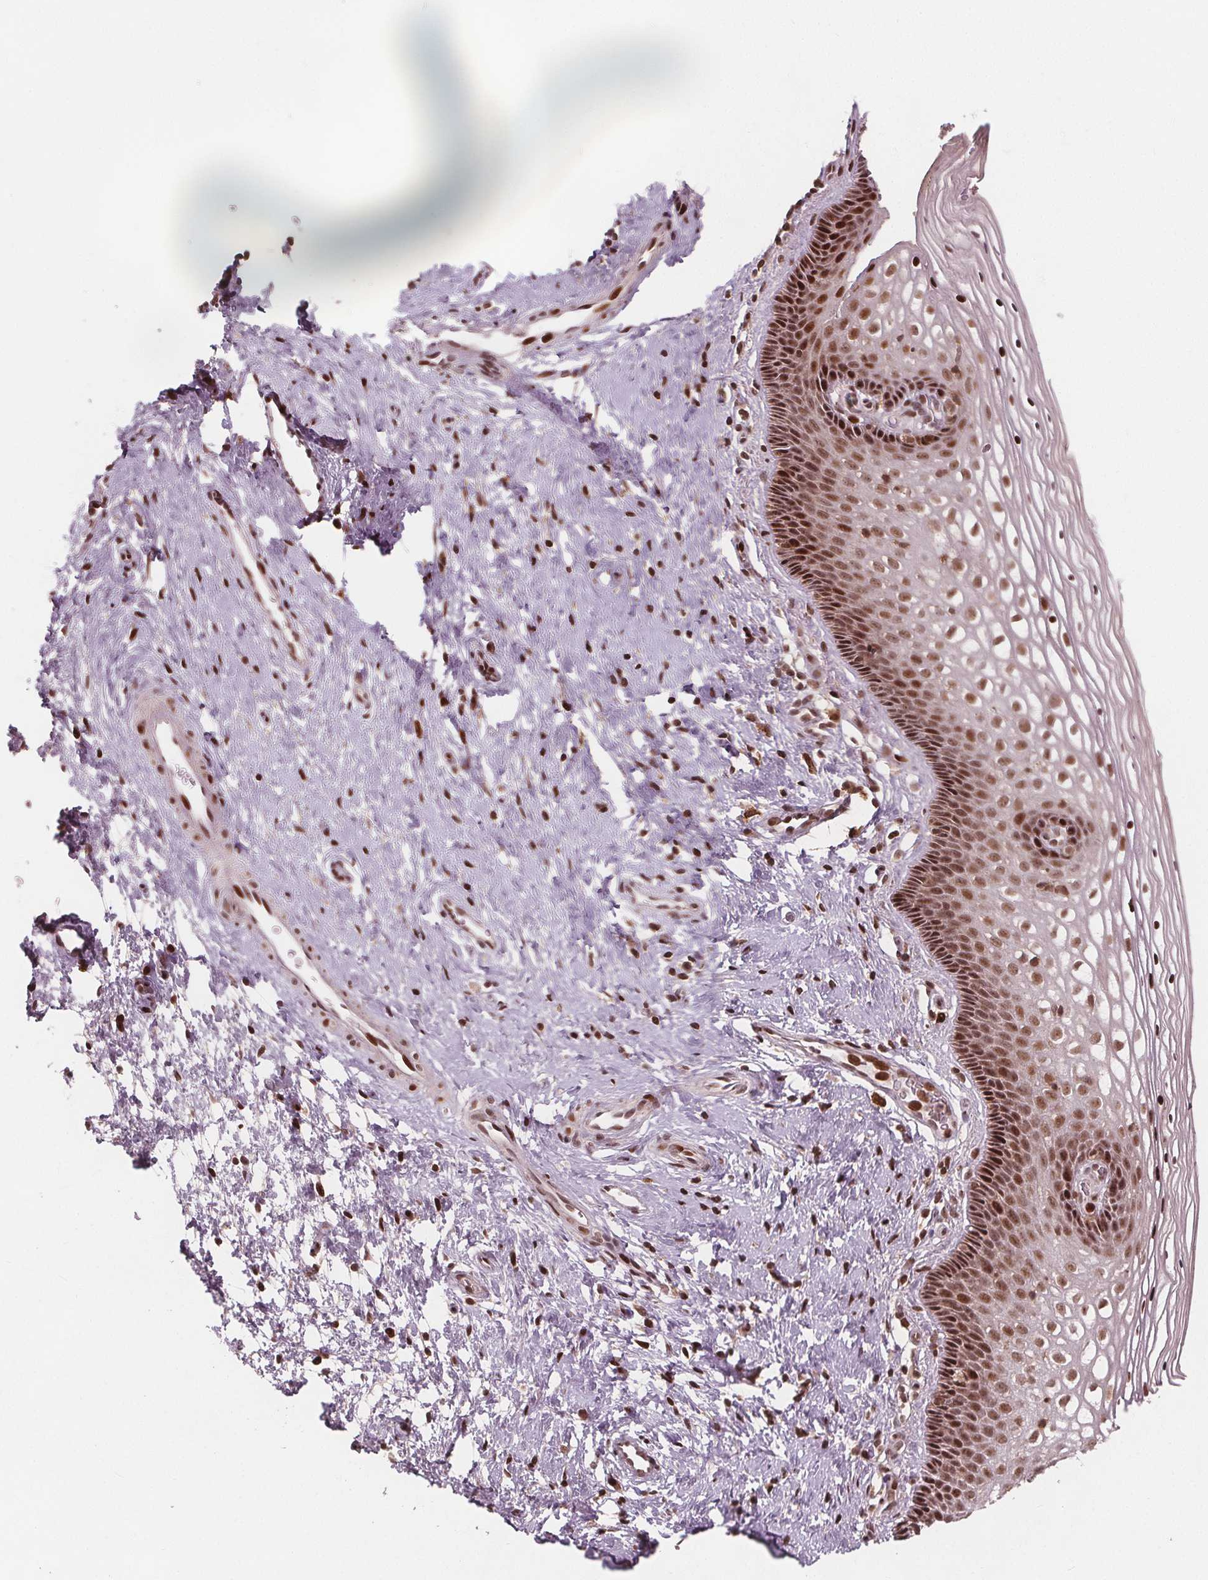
{"staining": {"intensity": "strong", "quantity": ">75%", "location": "nuclear"}, "tissue": "cervix", "cell_type": "Glandular cells", "image_type": "normal", "snomed": [{"axis": "morphology", "description": "Normal tissue, NOS"}, {"axis": "topography", "description": "Cervix"}], "caption": "Cervix stained for a protein (brown) shows strong nuclear positive staining in about >75% of glandular cells.", "gene": "SNRNP35", "patient": {"sex": "female", "age": 34}}